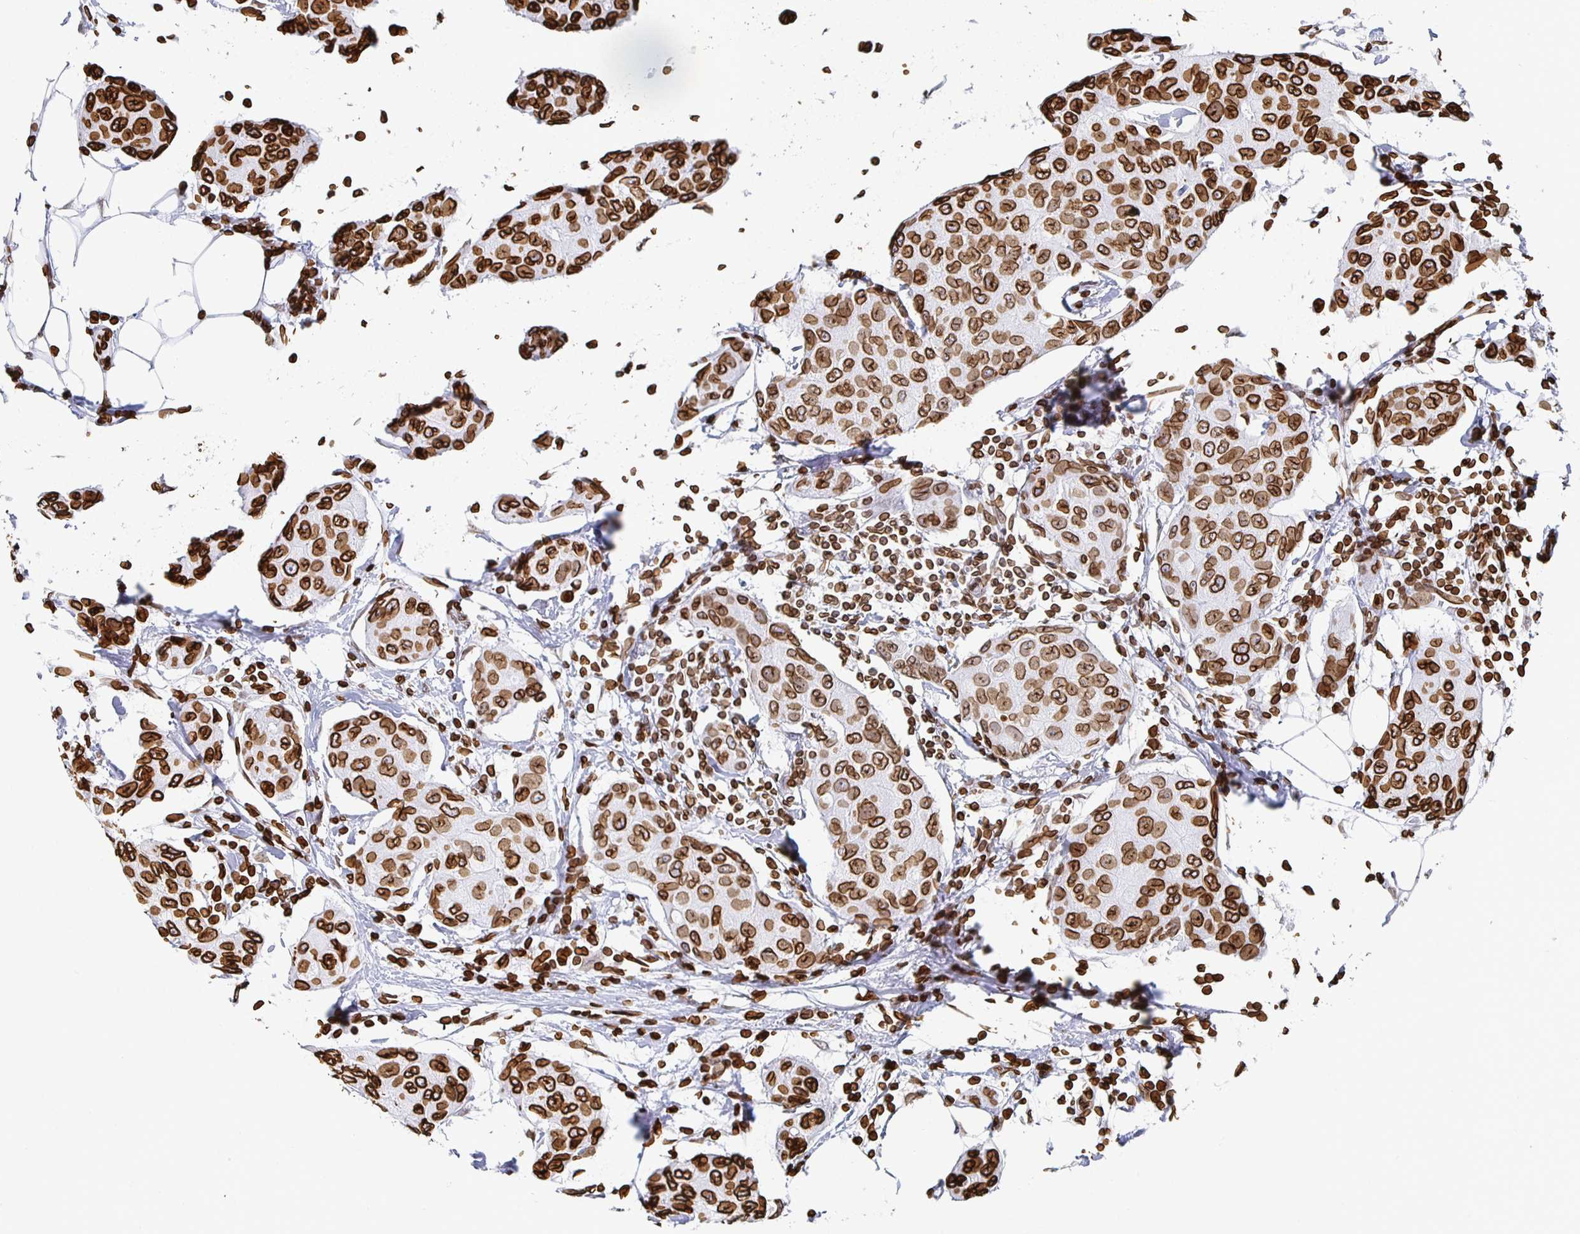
{"staining": {"intensity": "strong", "quantity": ">75%", "location": "cytoplasmic/membranous,nuclear"}, "tissue": "breast cancer", "cell_type": "Tumor cells", "image_type": "cancer", "snomed": [{"axis": "morphology", "description": "Duct carcinoma"}, {"axis": "topography", "description": "Breast"}, {"axis": "topography", "description": "Lymph node"}], "caption": "The photomicrograph displays a brown stain indicating the presence of a protein in the cytoplasmic/membranous and nuclear of tumor cells in breast cancer. (DAB IHC, brown staining for protein, blue staining for nuclei).", "gene": "LMNB1", "patient": {"sex": "female", "age": 80}}